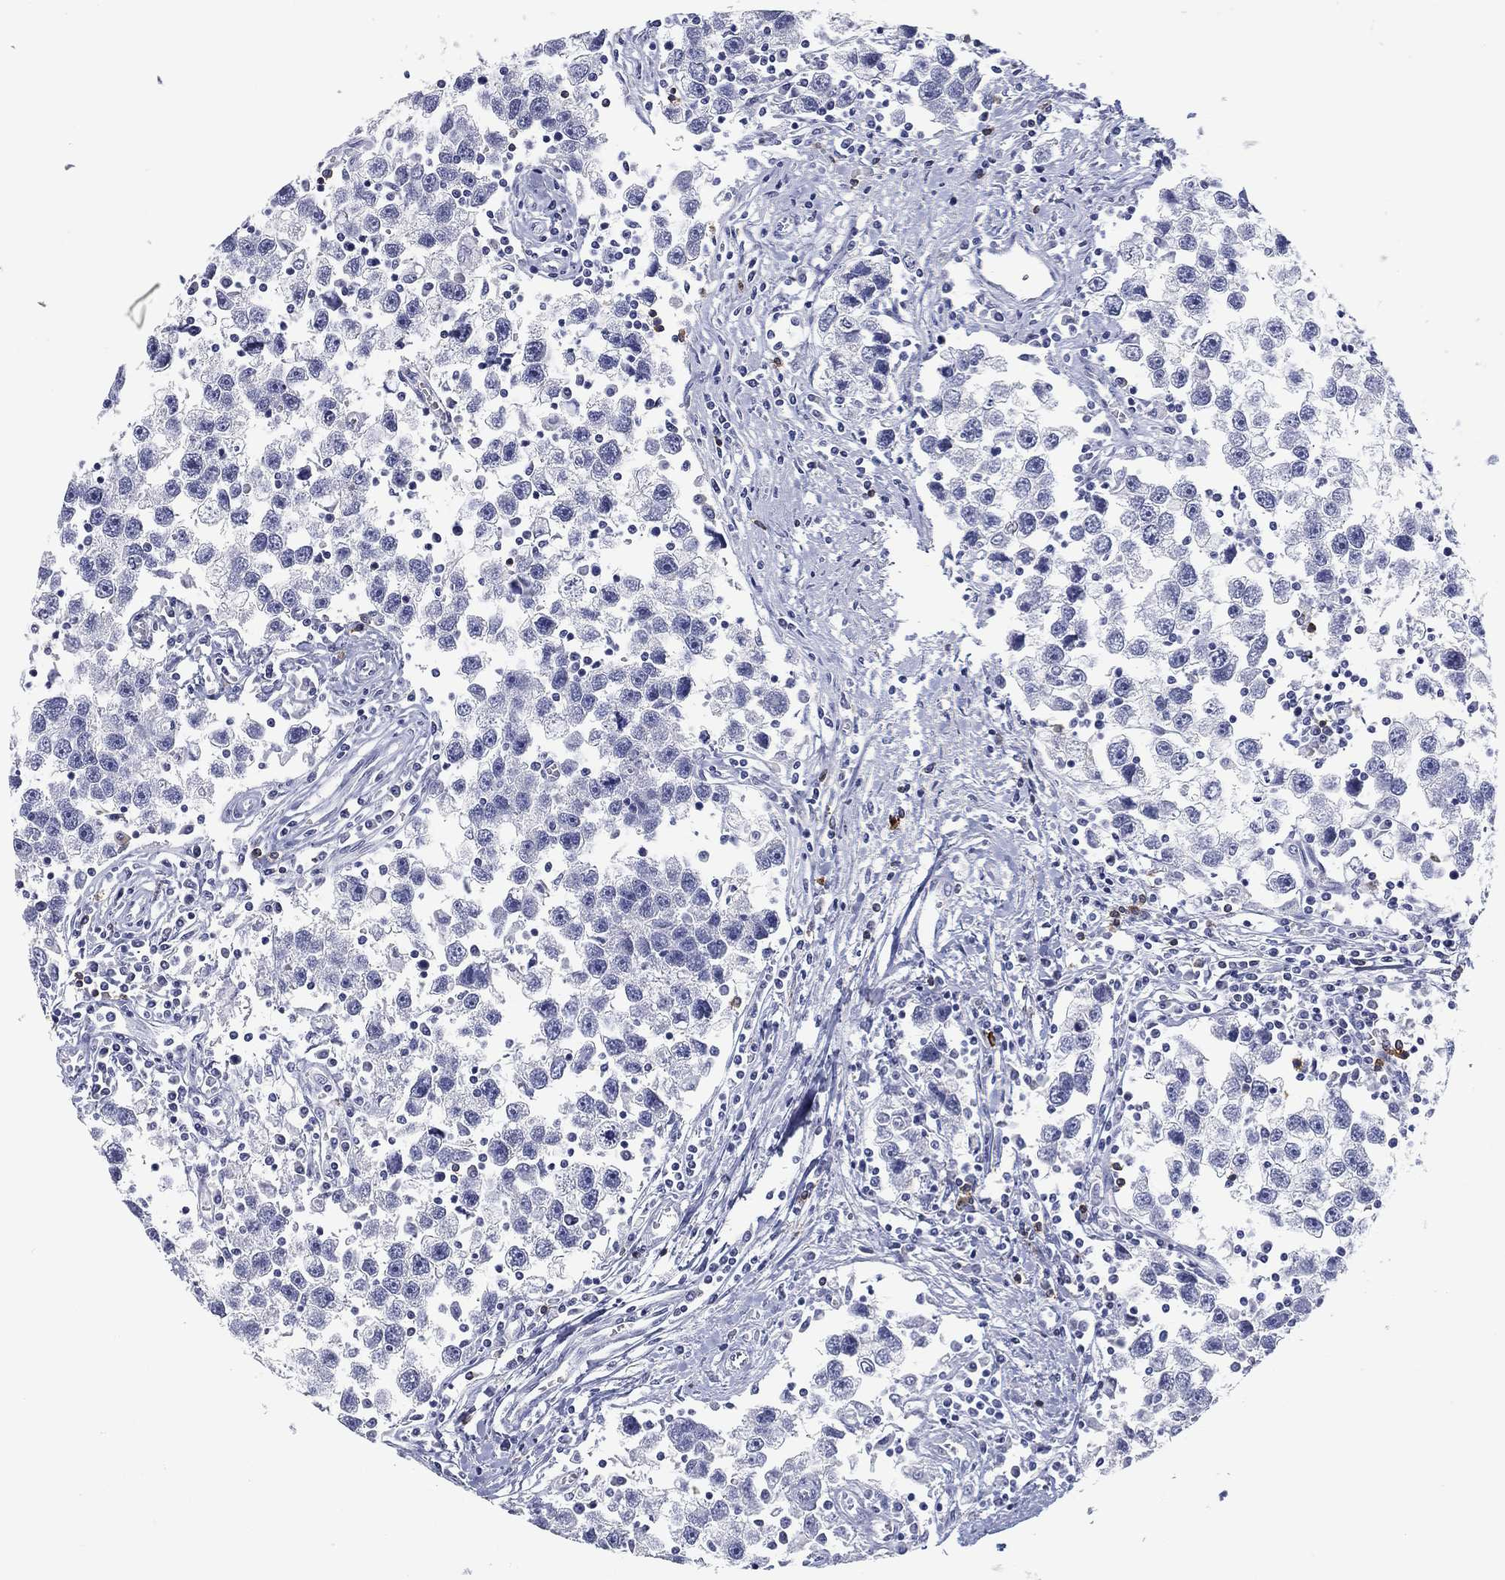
{"staining": {"intensity": "negative", "quantity": "none", "location": "none"}, "tissue": "testis cancer", "cell_type": "Tumor cells", "image_type": "cancer", "snomed": [{"axis": "morphology", "description": "Seminoma, NOS"}, {"axis": "topography", "description": "Testis"}], "caption": "Tumor cells are negative for protein expression in human testis cancer. The staining is performed using DAB brown chromogen with nuclei counter-stained in using hematoxylin.", "gene": "CD79B", "patient": {"sex": "male", "age": 30}}